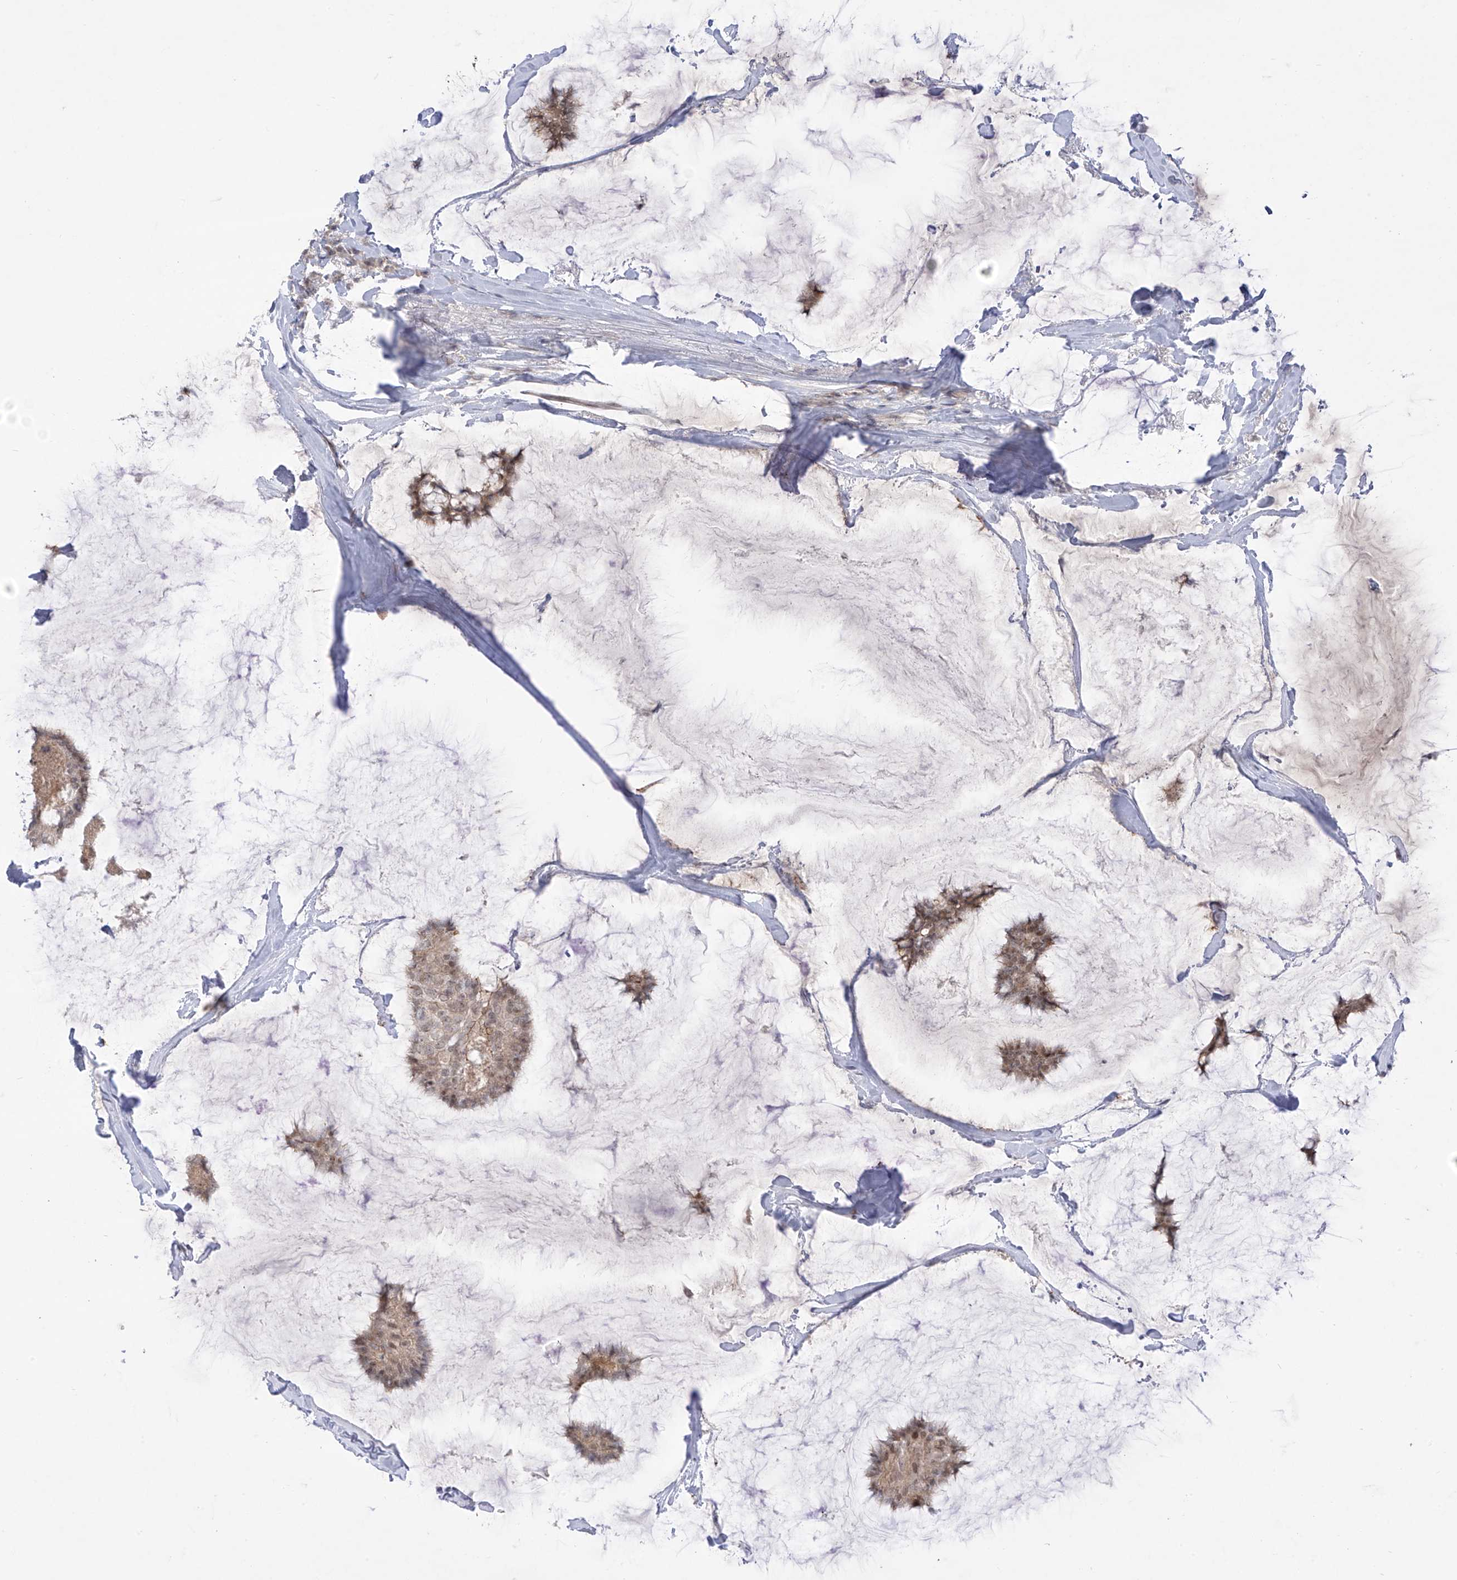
{"staining": {"intensity": "weak", "quantity": ">75%", "location": "cytoplasmic/membranous,nuclear"}, "tissue": "breast cancer", "cell_type": "Tumor cells", "image_type": "cancer", "snomed": [{"axis": "morphology", "description": "Duct carcinoma"}, {"axis": "topography", "description": "Breast"}], "caption": "Infiltrating ductal carcinoma (breast) stained for a protein (brown) displays weak cytoplasmic/membranous and nuclear positive expression in approximately >75% of tumor cells.", "gene": "OGT", "patient": {"sex": "female", "age": 93}}